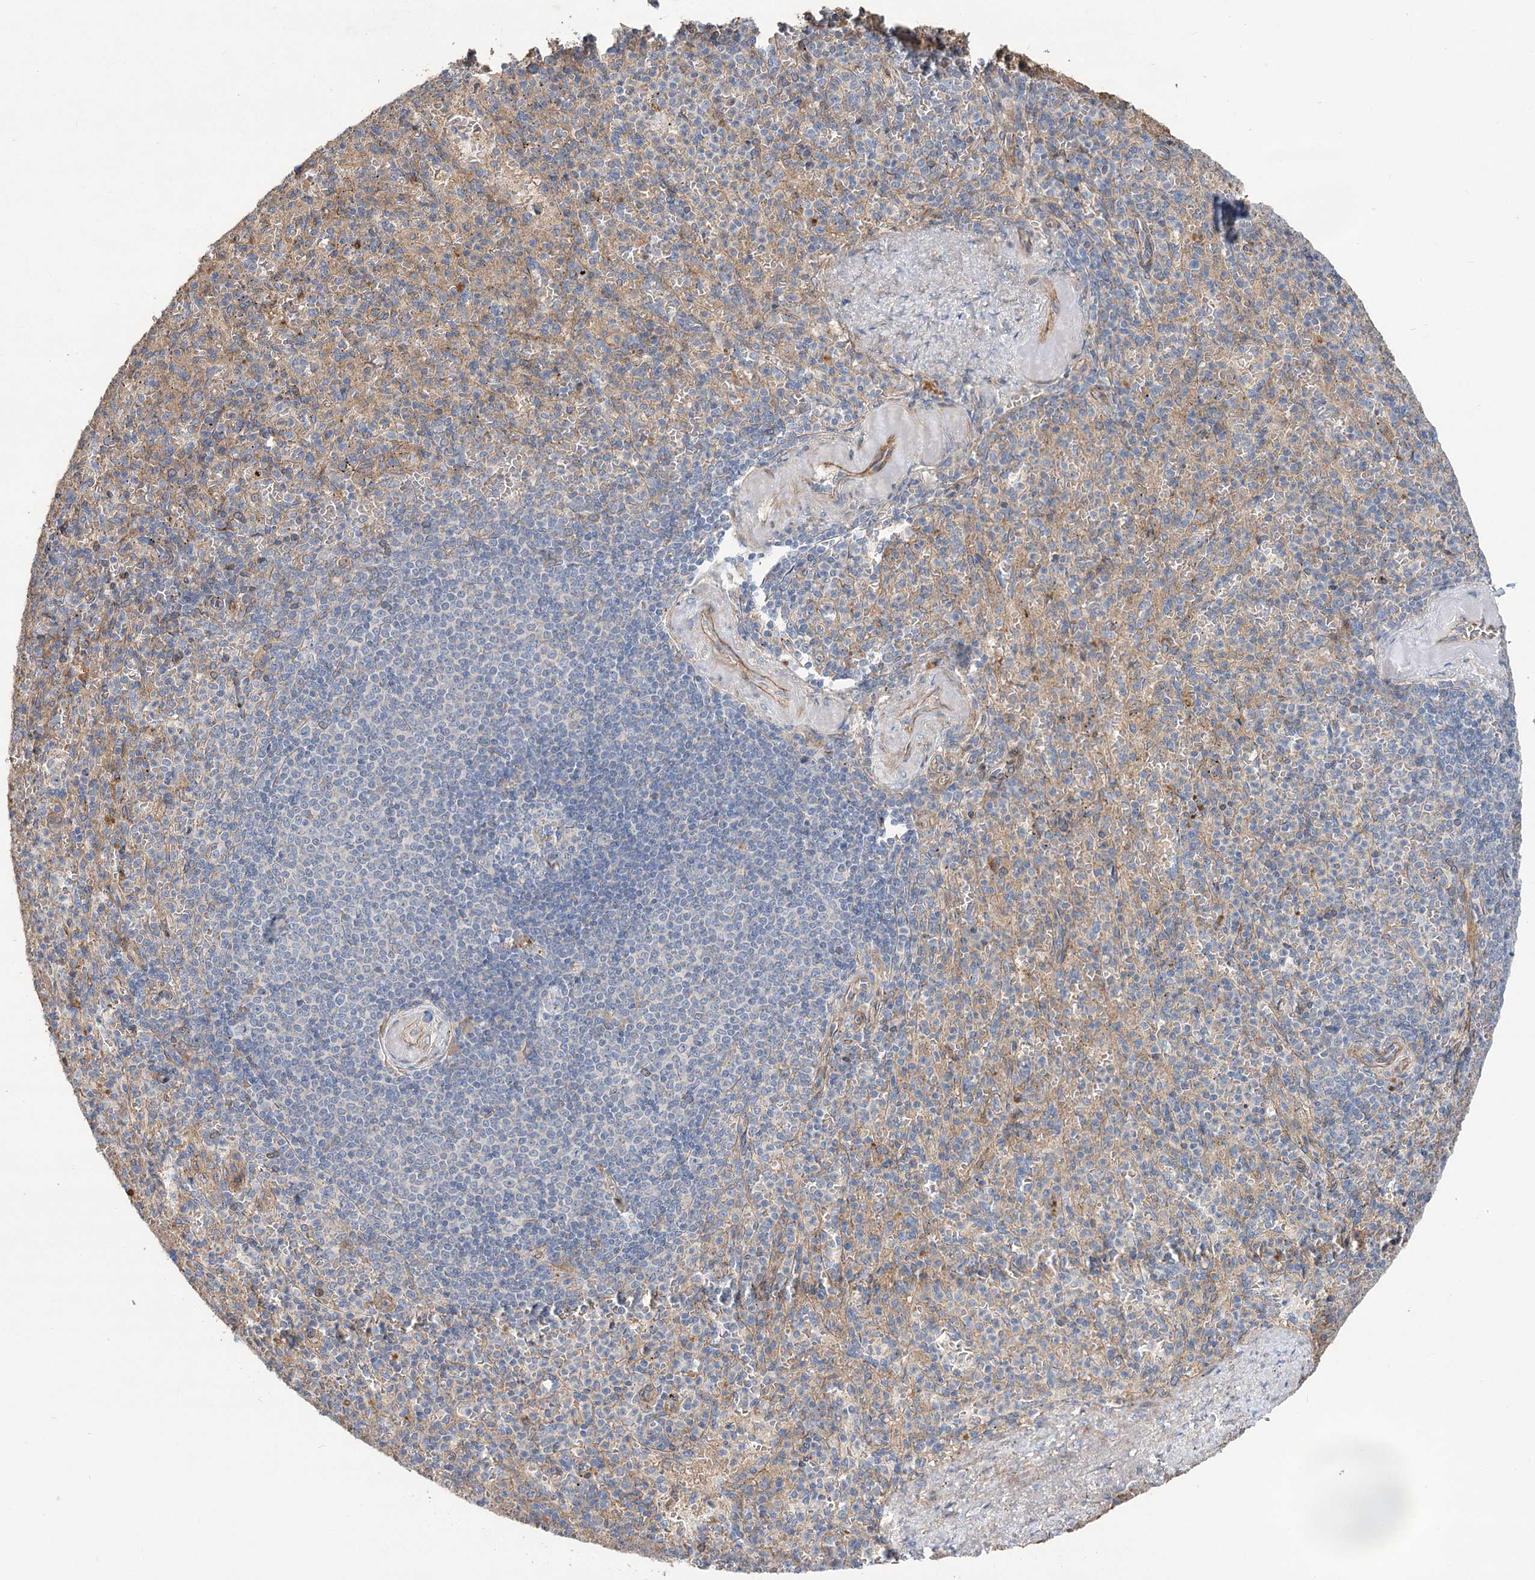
{"staining": {"intensity": "negative", "quantity": "none", "location": "none"}, "tissue": "spleen", "cell_type": "Cells in red pulp", "image_type": "normal", "snomed": [{"axis": "morphology", "description": "Normal tissue, NOS"}, {"axis": "topography", "description": "Spleen"}], "caption": "An immunohistochemistry histopathology image of benign spleen is shown. There is no staining in cells in red pulp of spleen.", "gene": "TRUB1", "patient": {"sex": "female", "age": 74}}